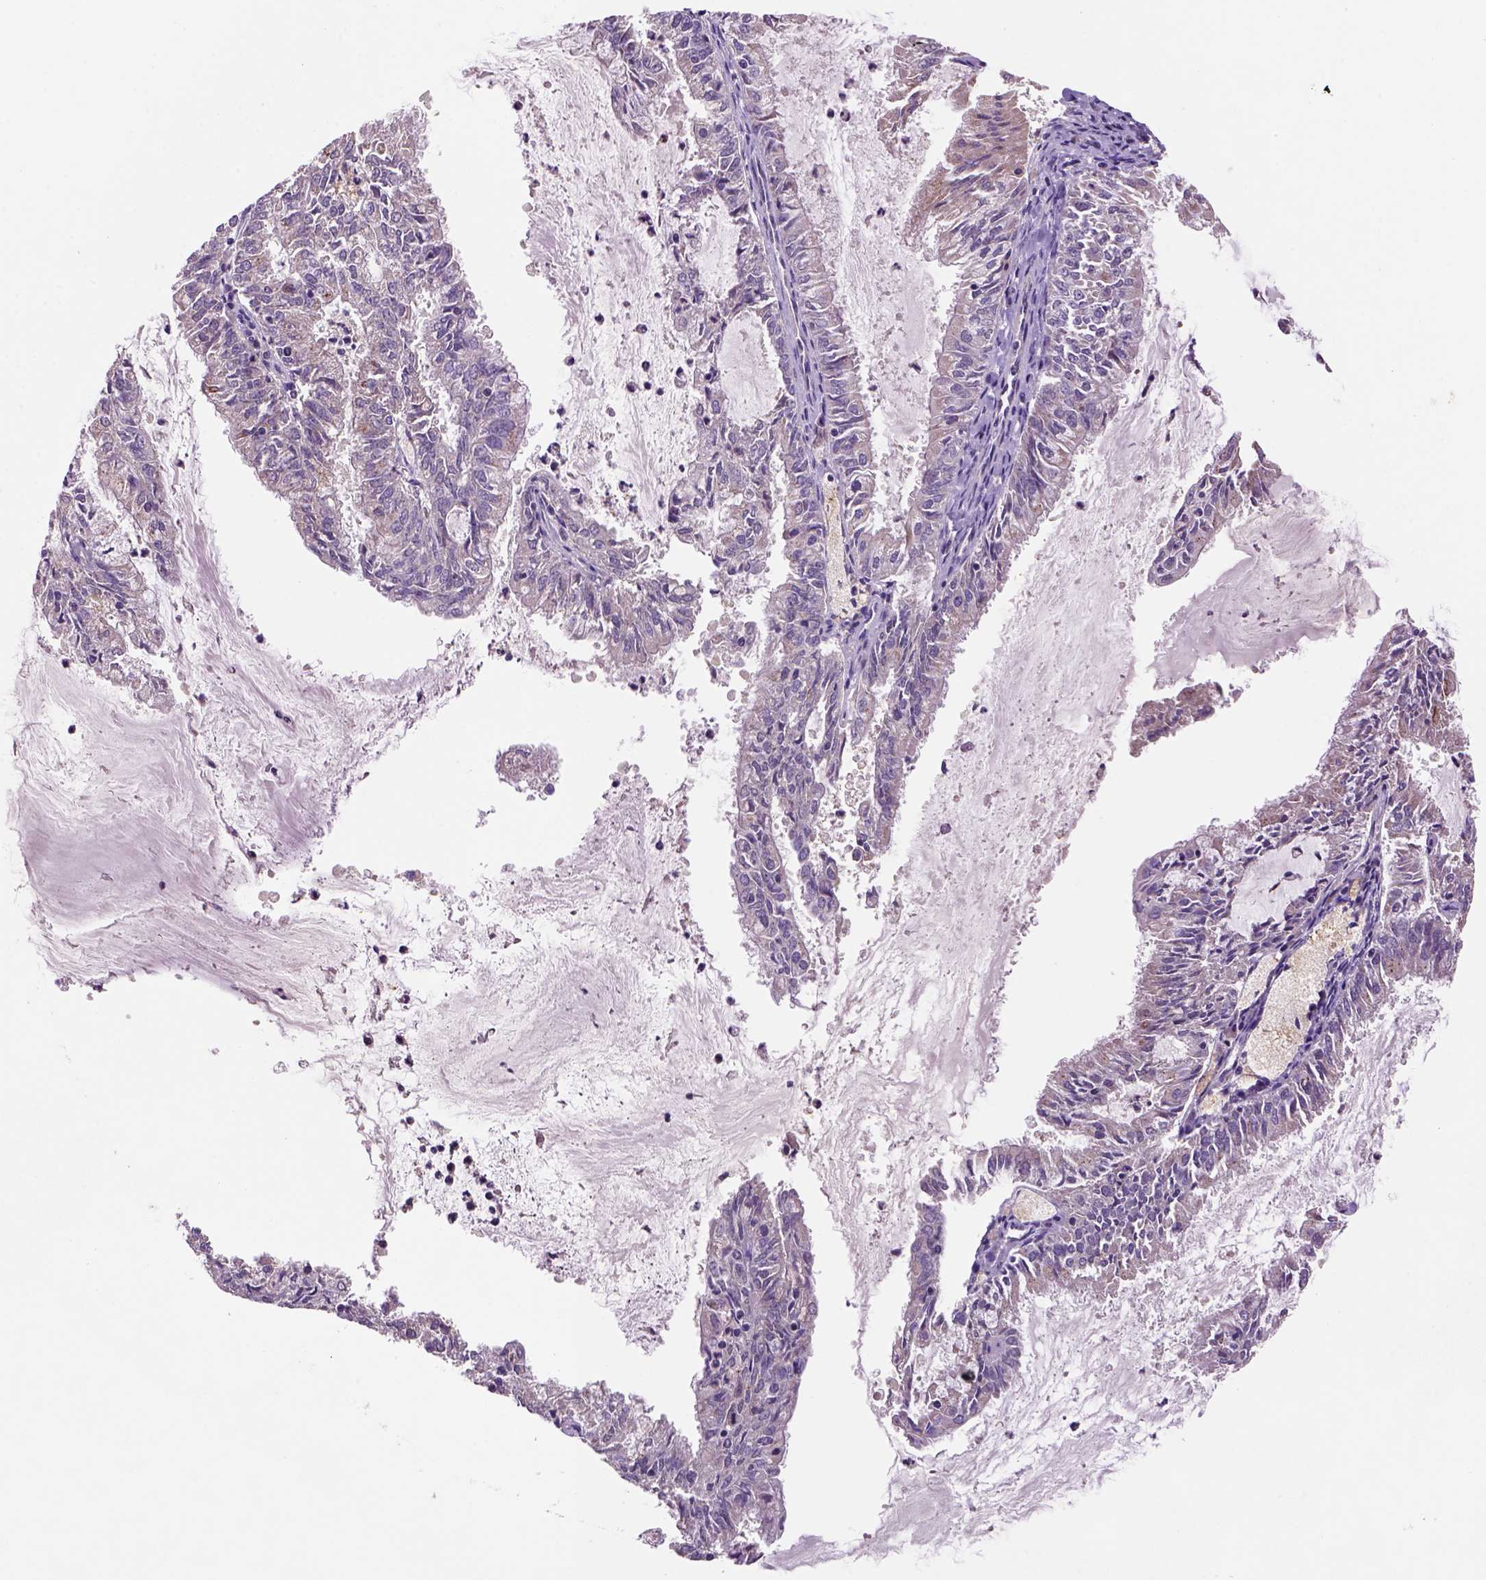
{"staining": {"intensity": "weak", "quantity": "<25%", "location": "cytoplasmic/membranous"}, "tissue": "endometrial cancer", "cell_type": "Tumor cells", "image_type": "cancer", "snomed": [{"axis": "morphology", "description": "Adenocarcinoma, NOS"}, {"axis": "topography", "description": "Endometrium"}], "caption": "DAB immunohistochemical staining of human endometrial cancer (adenocarcinoma) reveals no significant staining in tumor cells.", "gene": "WARS2", "patient": {"sex": "female", "age": 57}}